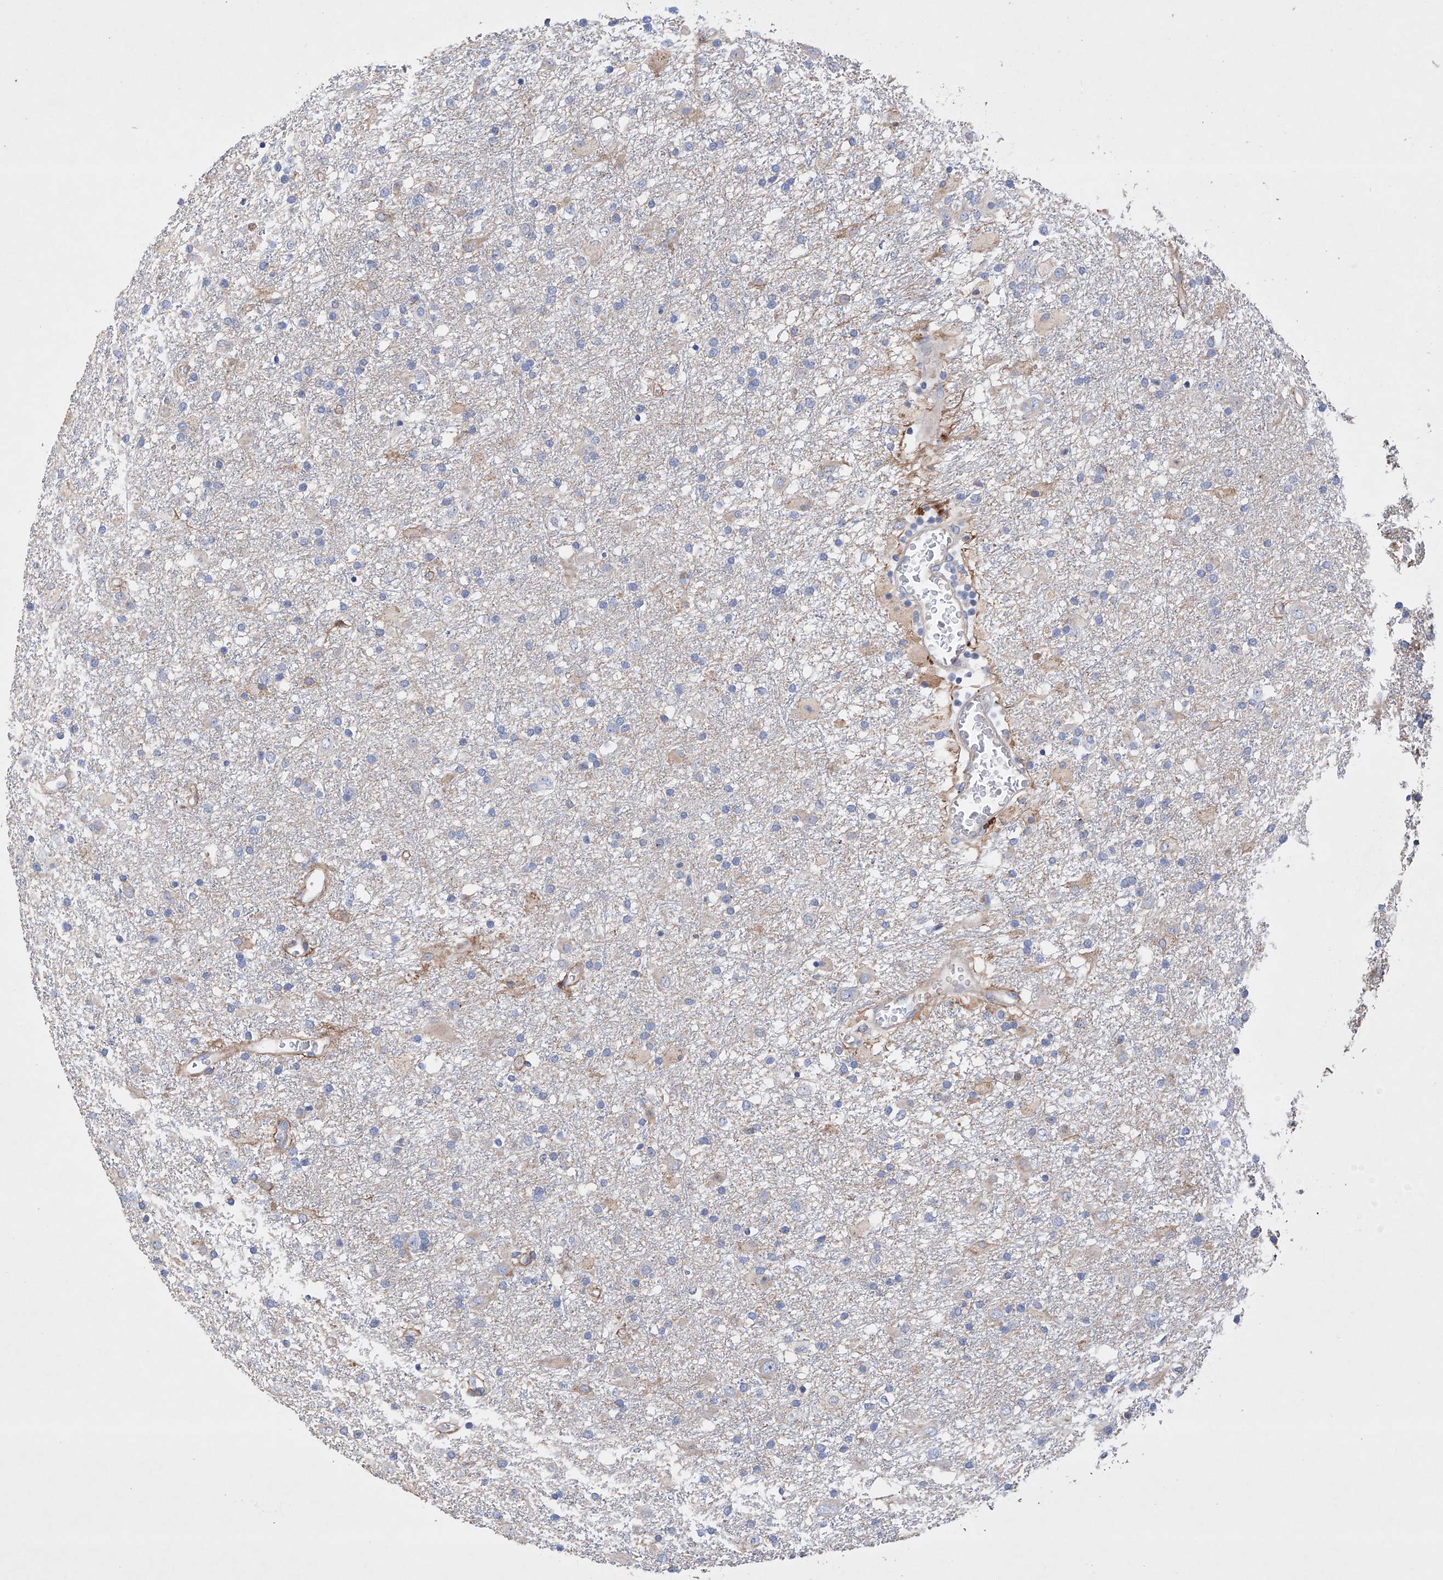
{"staining": {"intensity": "weak", "quantity": "<25%", "location": "cytoplasmic/membranous"}, "tissue": "glioma", "cell_type": "Tumor cells", "image_type": "cancer", "snomed": [{"axis": "morphology", "description": "Glioma, malignant, Low grade"}, {"axis": "topography", "description": "Brain"}], "caption": "Photomicrograph shows no protein positivity in tumor cells of glioma tissue. (DAB (3,3'-diaminobenzidine) immunohistochemistry (IHC) with hematoxylin counter stain).", "gene": "AFG1L", "patient": {"sex": "male", "age": 65}}